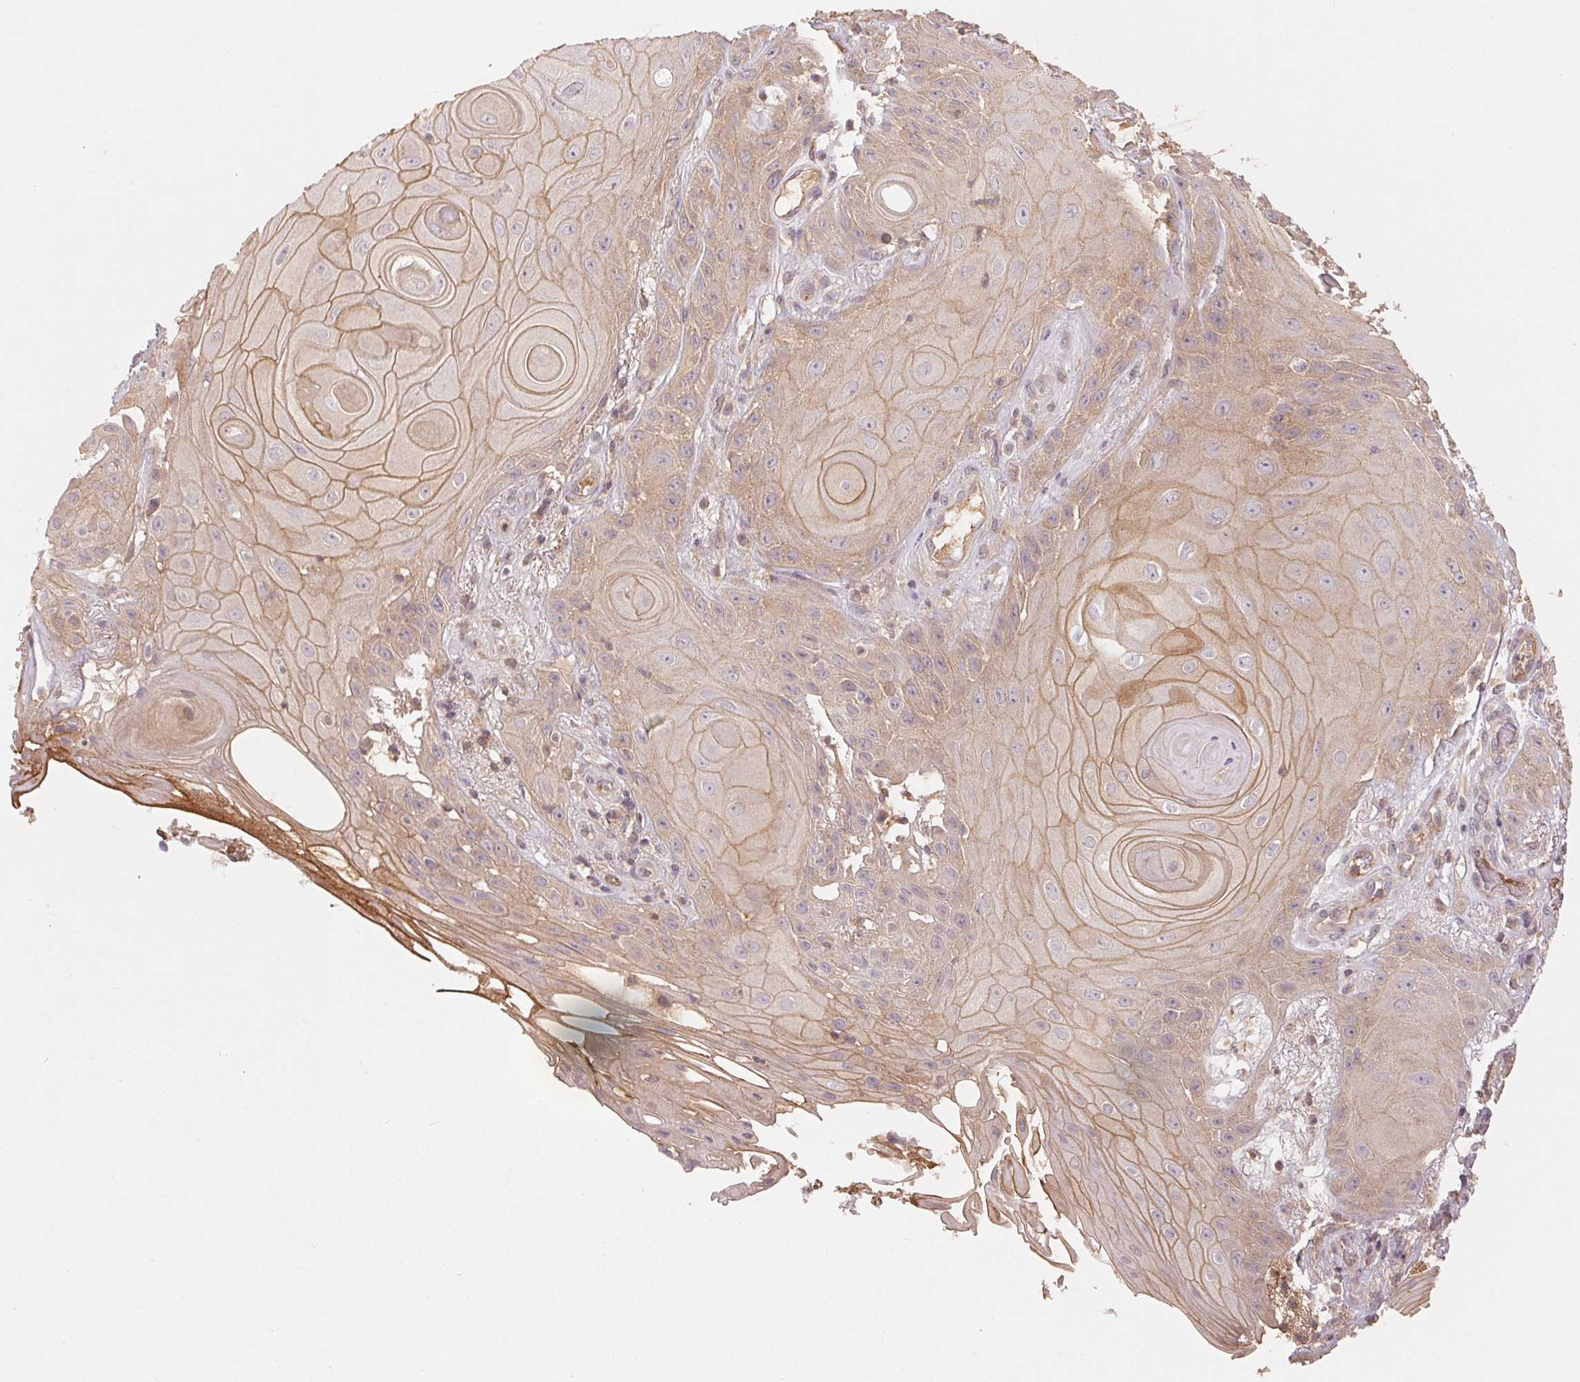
{"staining": {"intensity": "moderate", "quantity": "25%-75%", "location": "cytoplasmic/membranous"}, "tissue": "skin cancer", "cell_type": "Tumor cells", "image_type": "cancer", "snomed": [{"axis": "morphology", "description": "Squamous cell carcinoma, NOS"}, {"axis": "topography", "description": "Skin"}], "caption": "Protein positivity by immunohistochemistry shows moderate cytoplasmic/membranous positivity in about 25%-75% of tumor cells in skin cancer (squamous cell carcinoma).", "gene": "MAPKAPK2", "patient": {"sex": "male", "age": 62}}